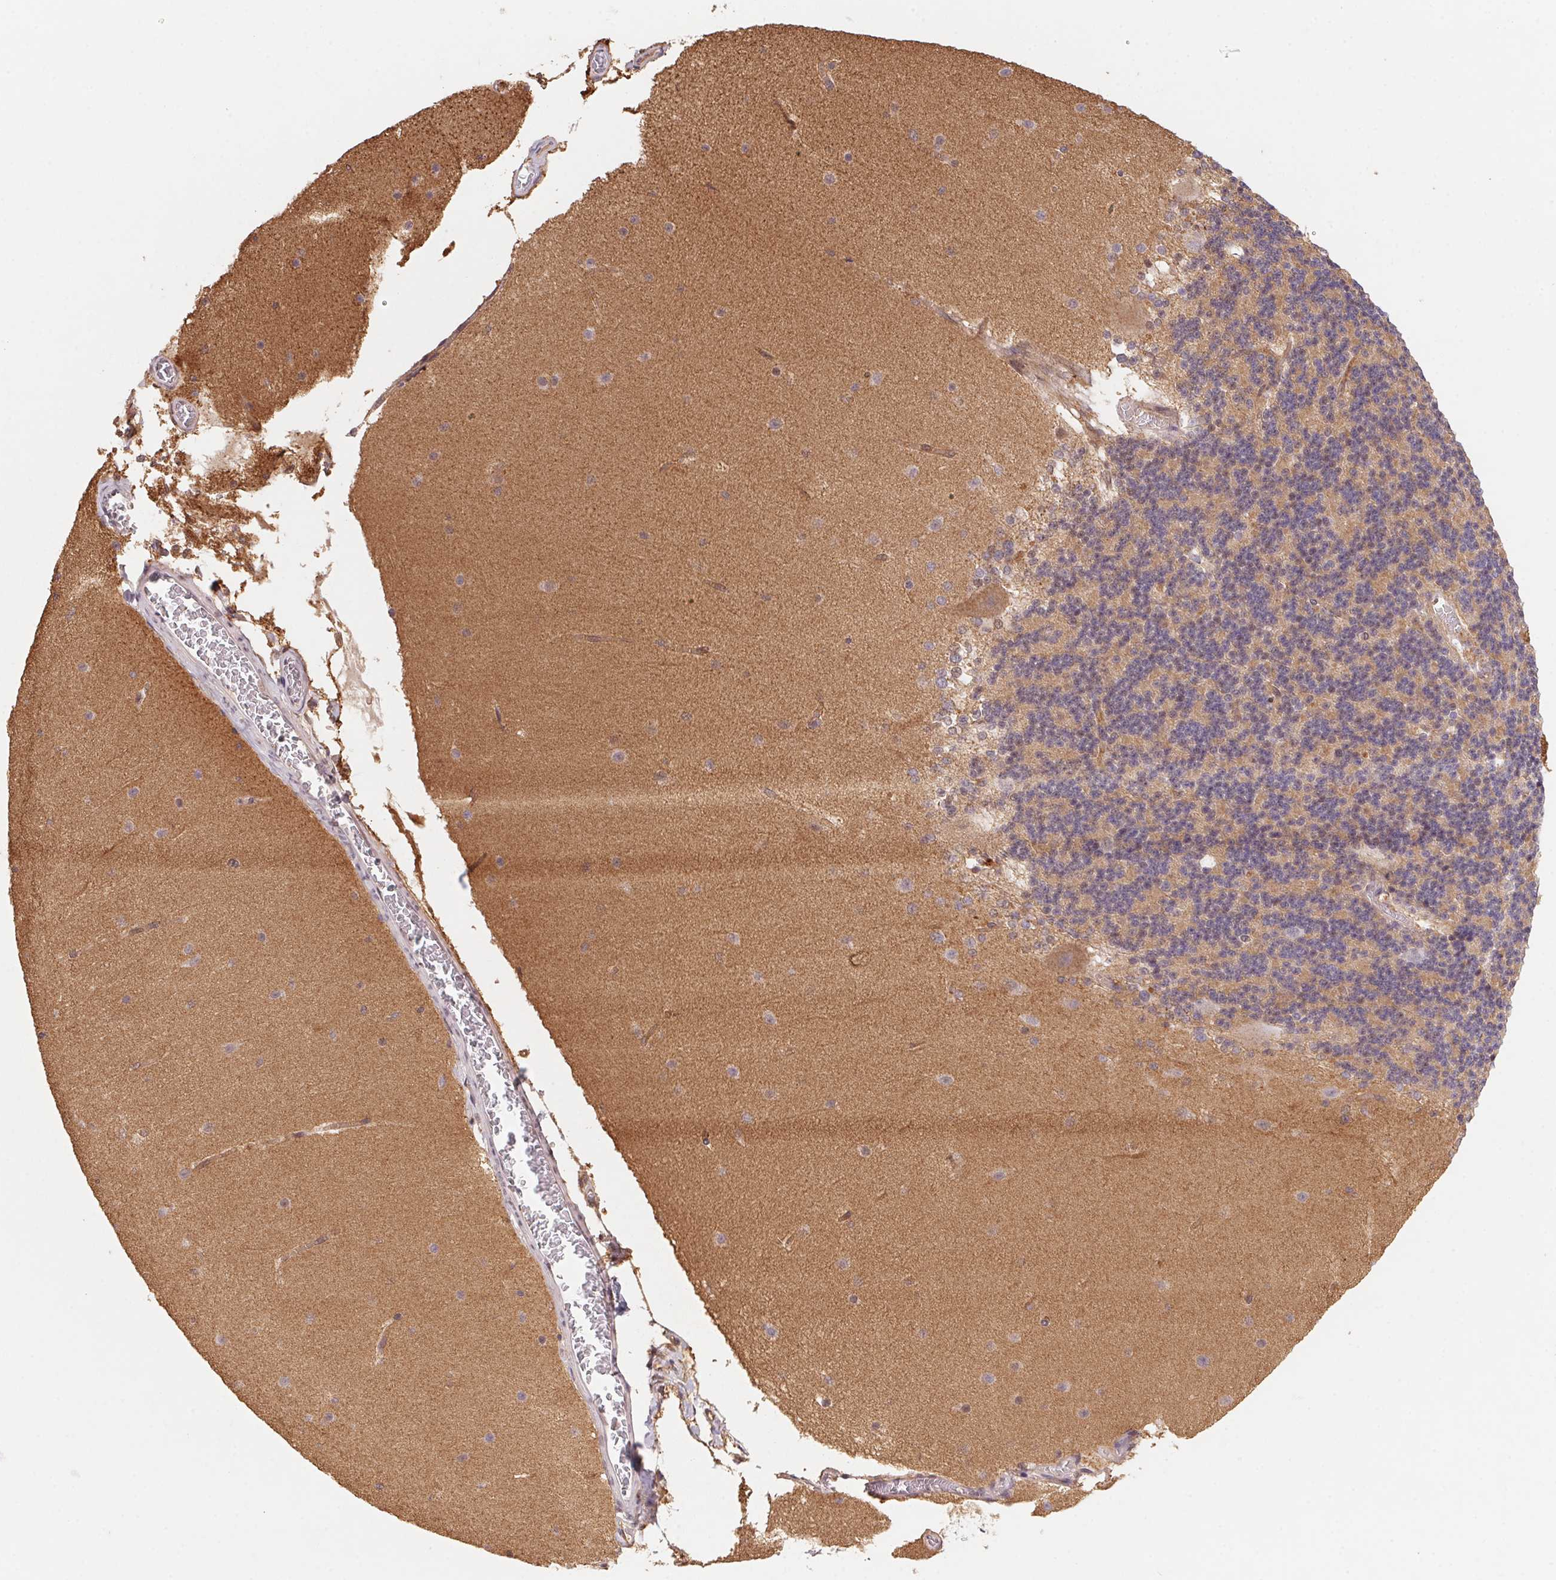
{"staining": {"intensity": "negative", "quantity": "none", "location": "none"}, "tissue": "cerebellum", "cell_type": "Cells in granular layer", "image_type": "normal", "snomed": [{"axis": "morphology", "description": "Normal tissue, NOS"}, {"axis": "topography", "description": "Cerebellum"}], "caption": "This is an IHC image of unremarkable human cerebellum. There is no staining in cells in granular layer.", "gene": "SLC52A2", "patient": {"sex": "female", "age": 19}}